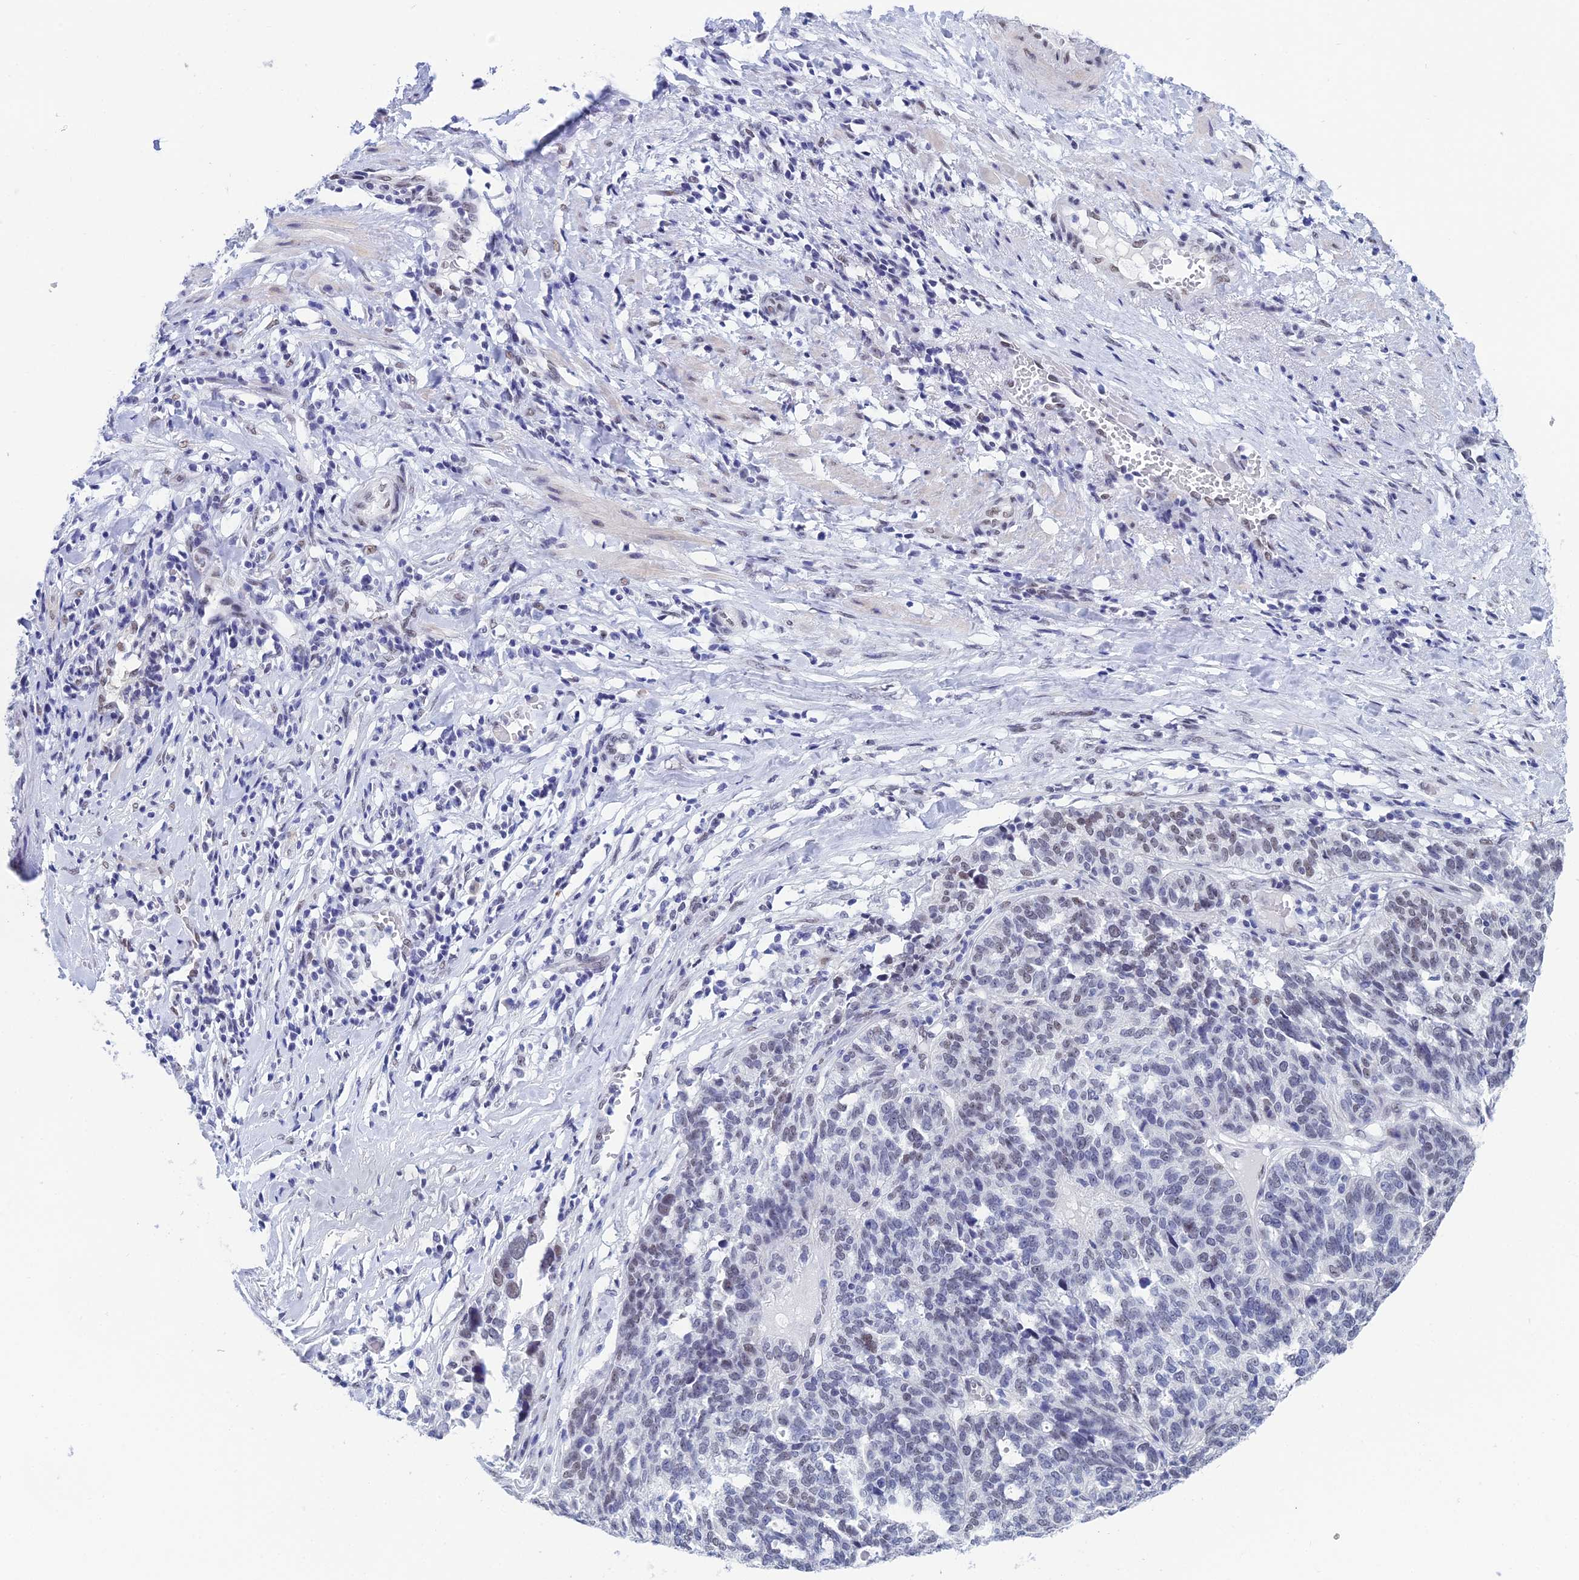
{"staining": {"intensity": "weak", "quantity": "<25%", "location": "nuclear"}, "tissue": "ovarian cancer", "cell_type": "Tumor cells", "image_type": "cancer", "snomed": [{"axis": "morphology", "description": "Cystadenocarcinoma, serous, NOS"}, {"axis": "topography", "description": "Ovary"}], "caption": "Ovarian cancer (serous cystadenocarcinoma) was stained to show a protein in brown. There is no significant expression in tumor cells.", "gene": "NABP2", "patient": {"sex": "female", "age": 59}}